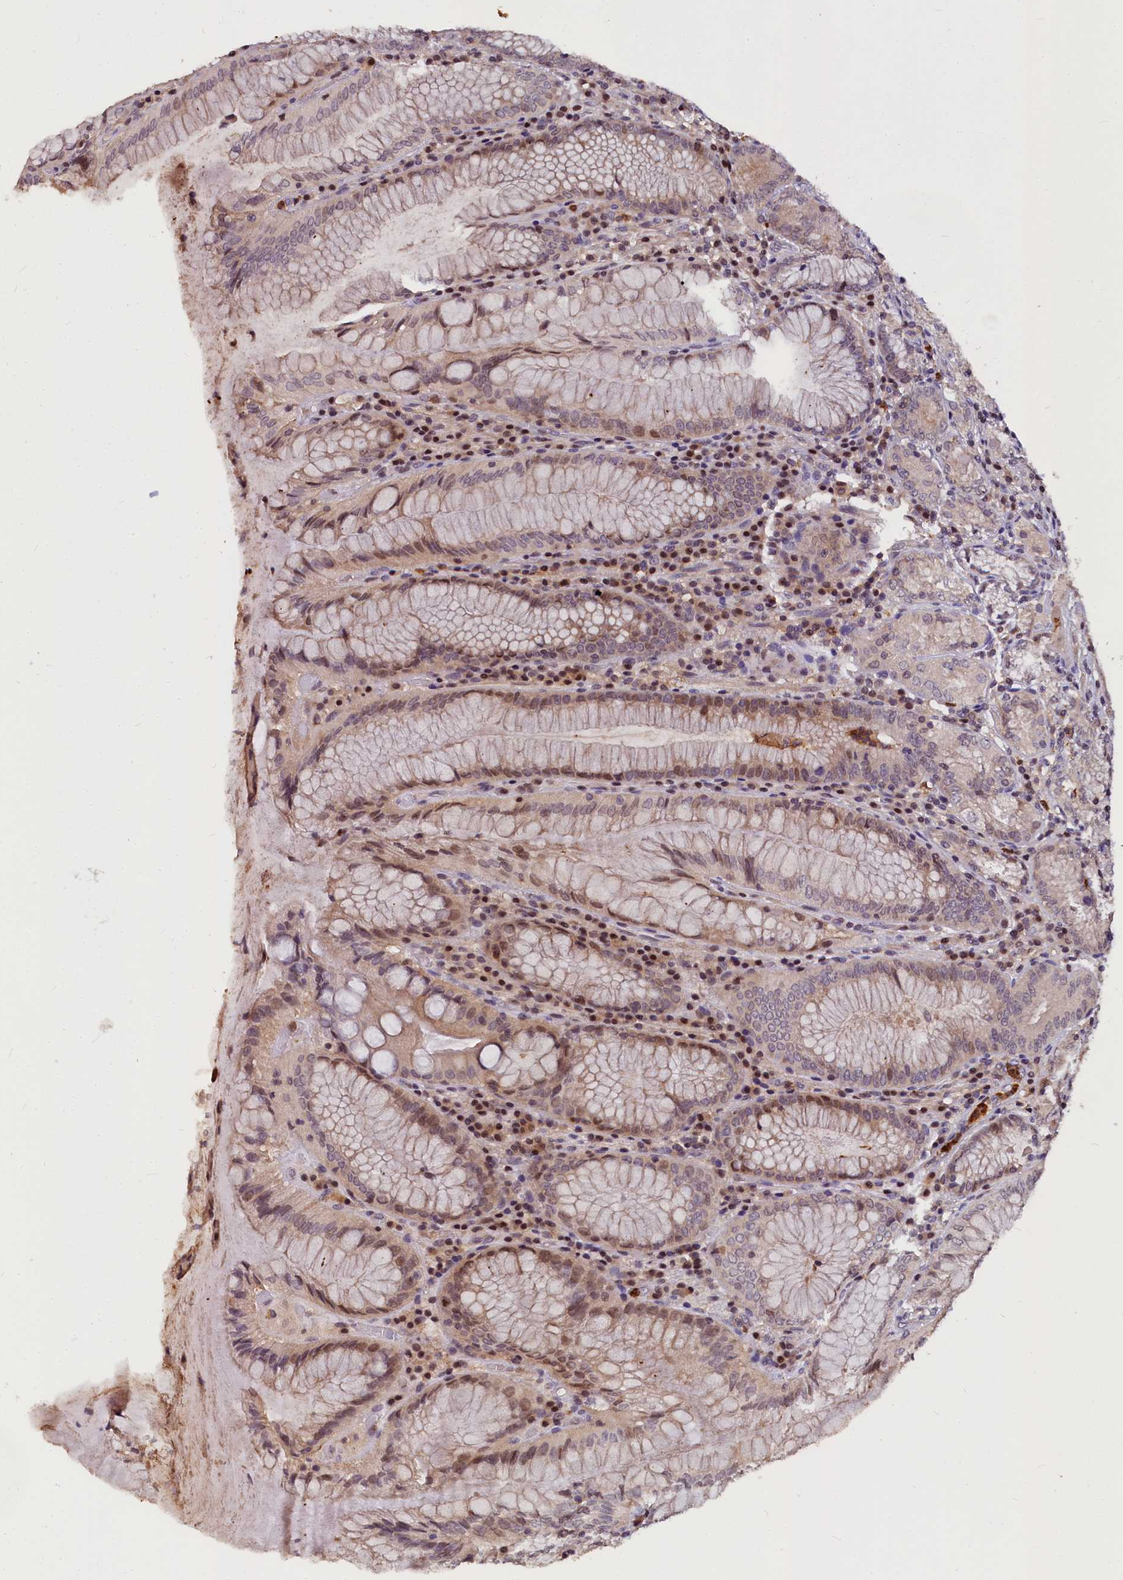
{"staining": {"intensity": "moderate", "quantity": "25%-75%", "location": "cytoplasmic/membranous,nuclear"}, "tissue": "stomach", "cell_type": "Glandular cells", "image_type": "normal", "snomed": [{"axis": "morphology", "description": "Normal tissue, NOS"}, {"axis": "topography", "description": "Stomach, upper"}, {"axis": "topography", "description": "Stomach, lower"}], "caption": "DAB (3,3'-diaminobenzidine) immunohistochemical staining of unremarkable stomach displays moderate cytoplasmic/membranous,nuclear protein expression in about 25%-75% of glandular cells.", "gene": "ATG101", "patient": {"sex": "female", "age": 76}}